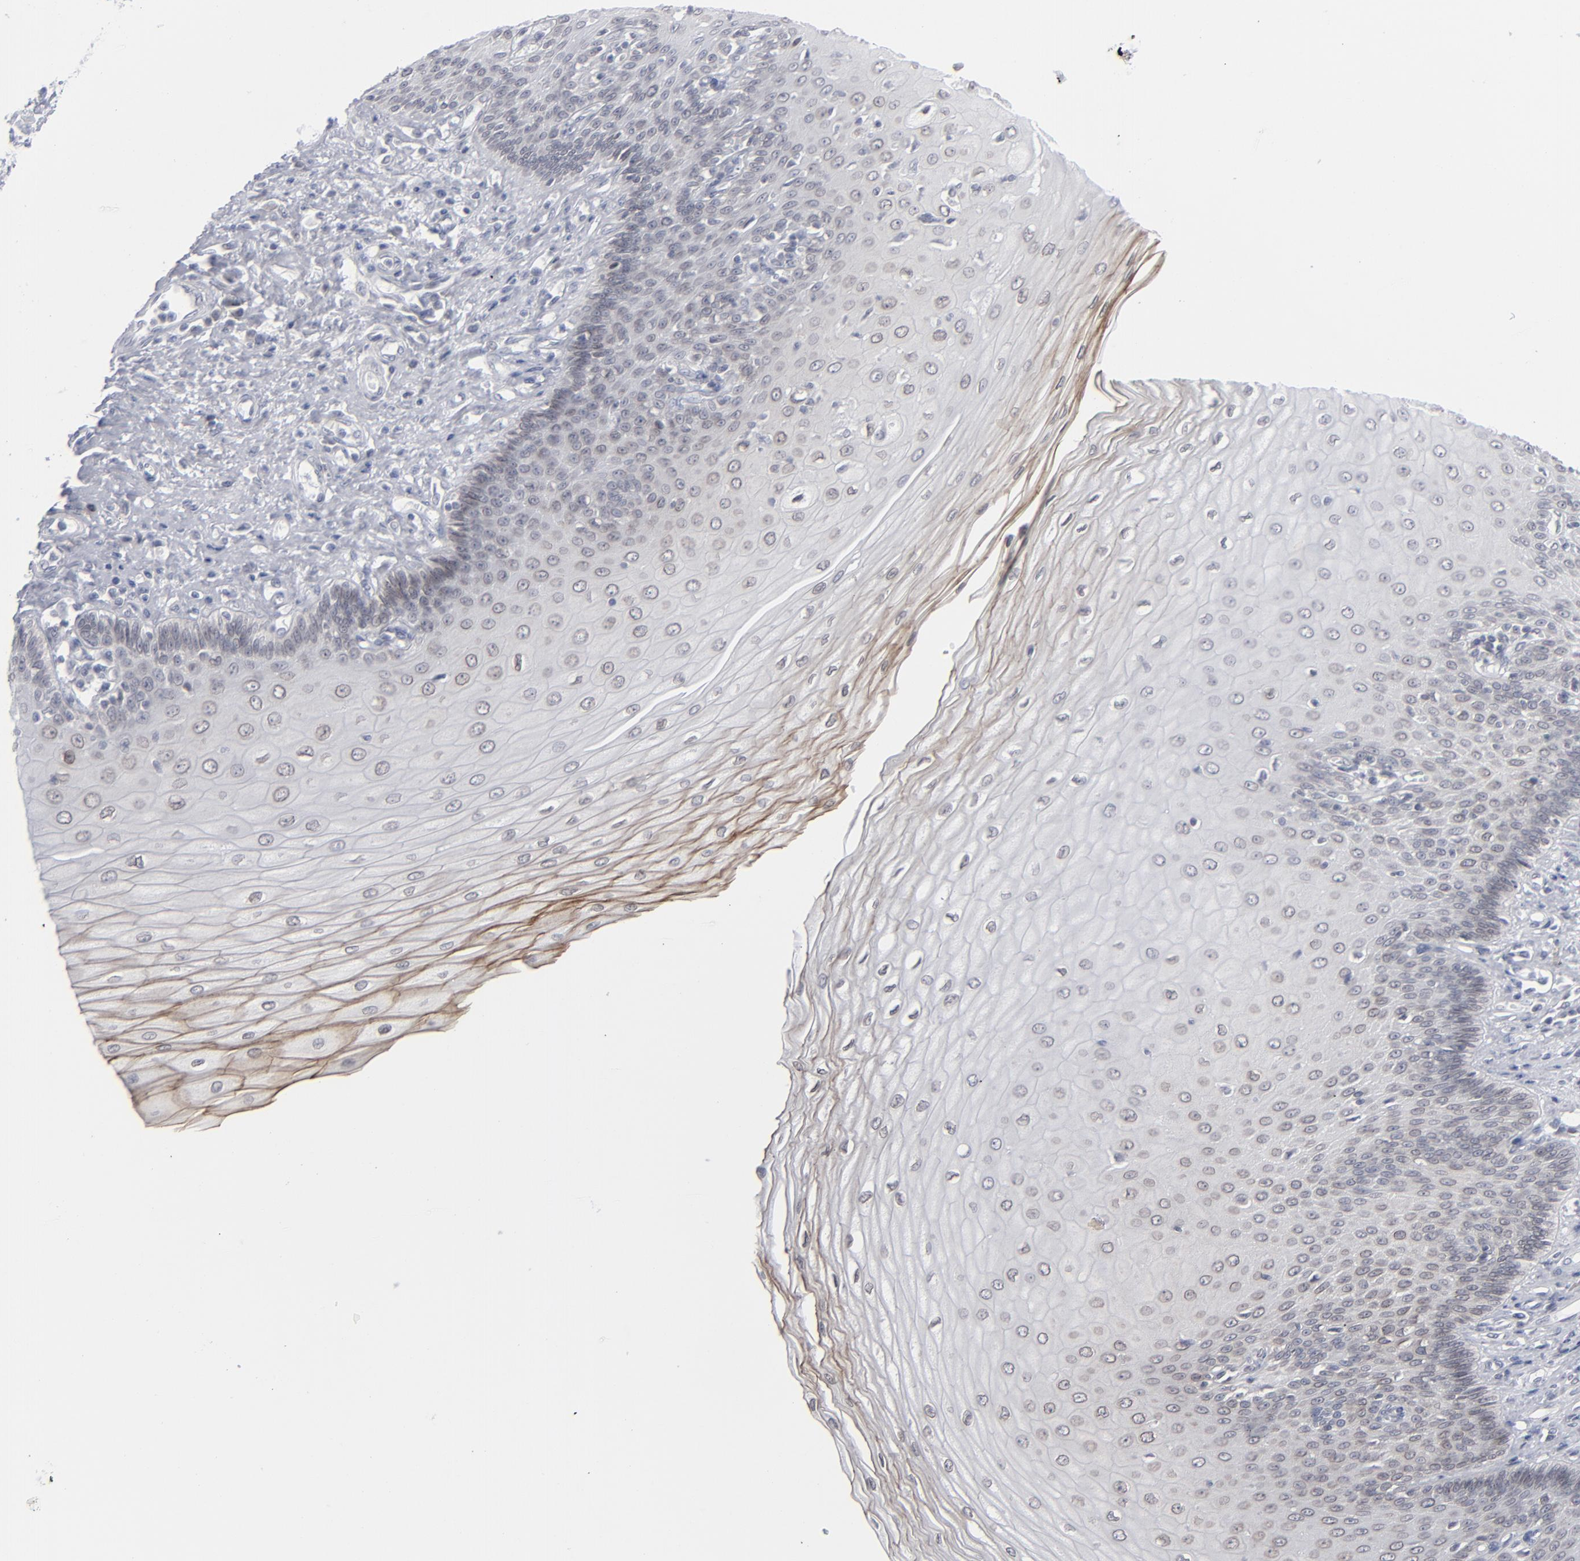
{"staining": {"intensity": "weak", "quantity": "<25%", "location": "cytoplasmic/membranous"}, "tissue": "esophagus", "cell_type": "Squamous epithelial cells", "image_type": "normal", "snomed": [{"axis": "morphology", "description": "Normal tissue, NOS"}, {"axis": "topography", "description": "Esophagus"}], "caption": "High power microscopy photomicrograph of an immunohistochemistry histopathology image of normal esophagus, revealing no significant staining in squamous epithelial cells.", "gene": "NUP88", "patient": {"sex": "male", "age": 70}}